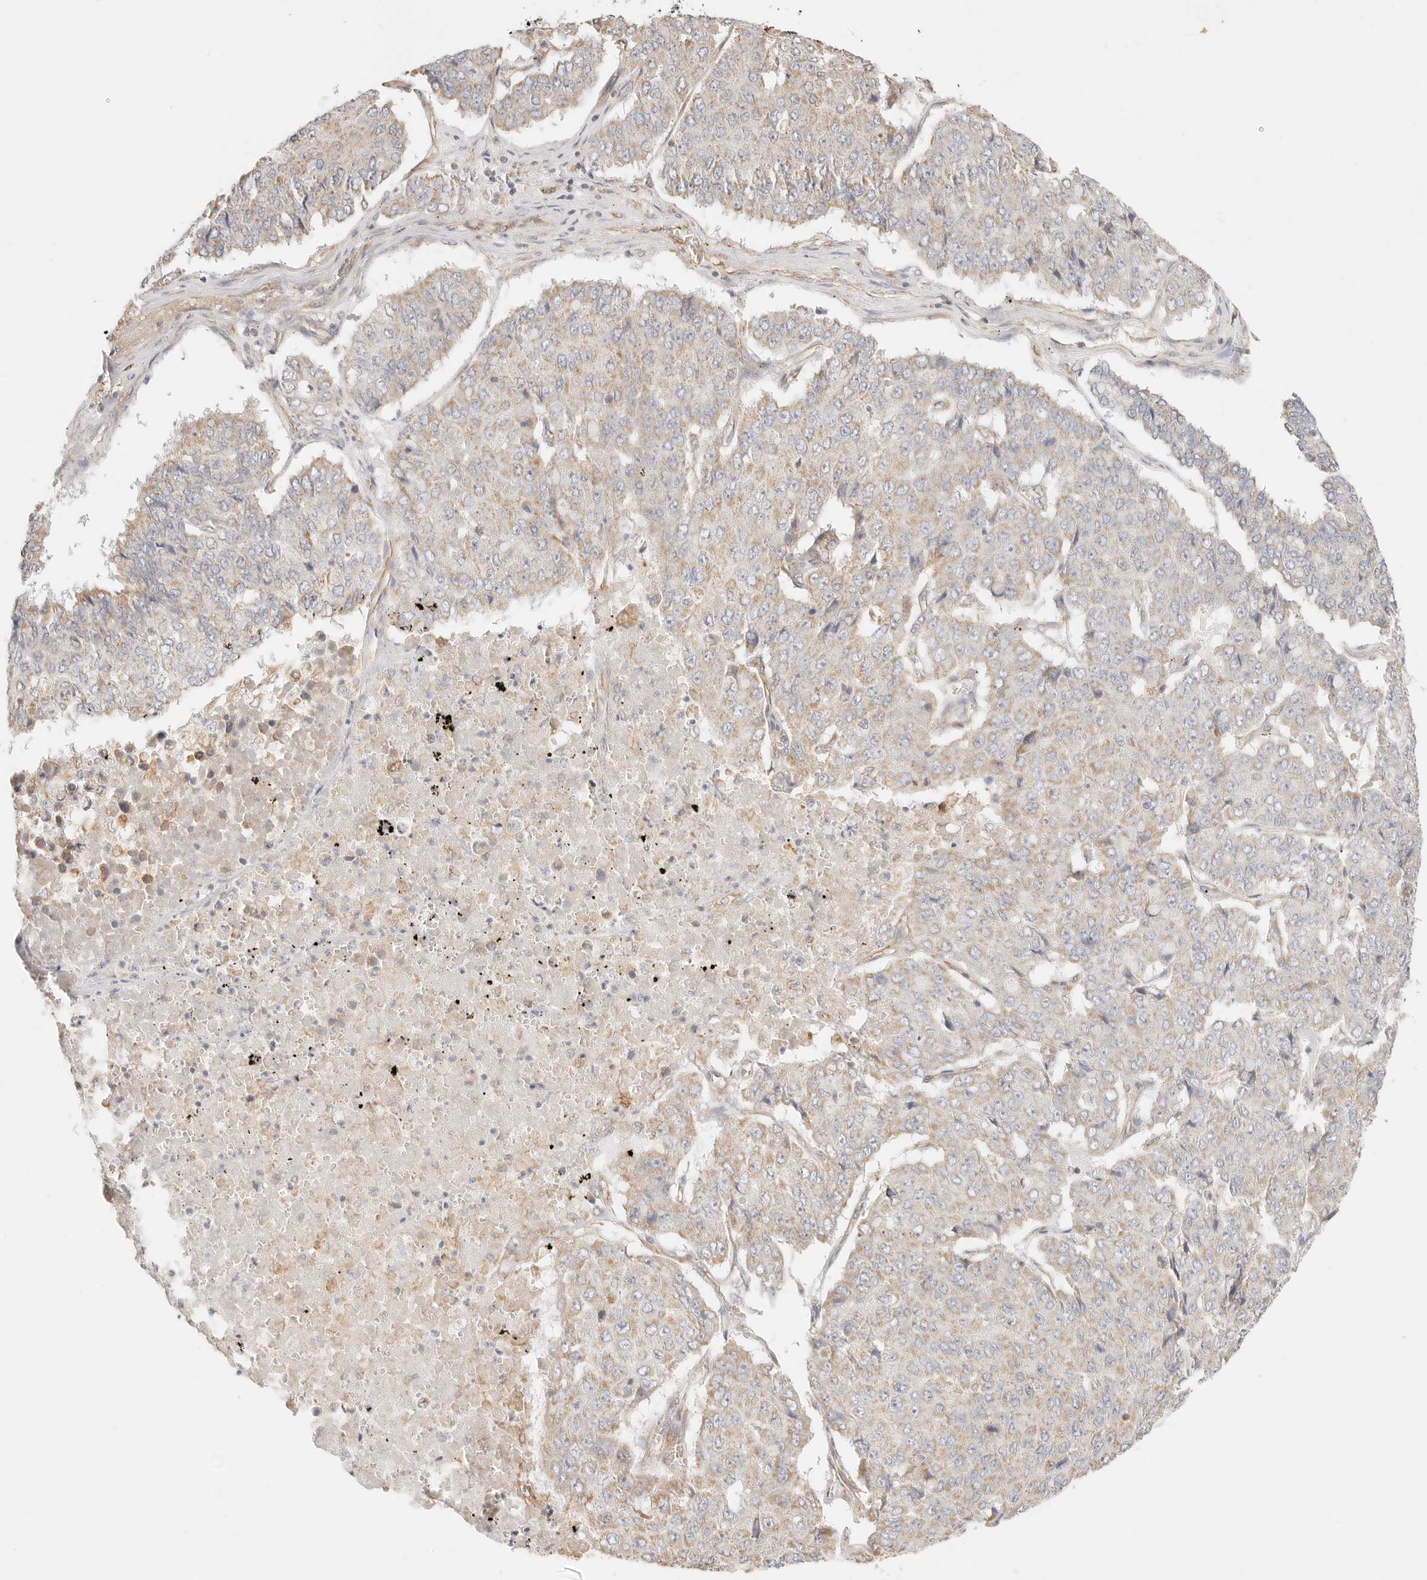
{"staining": {"intensity": "weak", "quantity": ">75%", "location": "cytoplasmic/membranous"}, "tissue": "pancreatic cancer", "cell_type": "Tumor cells", "image_type": "cancer", "snomed": [{"axis": "morphology", "description": "Adenocarcinoma, NOS"}, {"axis": "topography", "description": "Pancreas"}], "caption": "Immunohistochemical staining of adenocarcinoma (pancreatic) demonstrates weak cytoplasmic/membranous protein positivity in approximately >75% of tumor cells. The protein of interest is stained brown, and the nuclei are stained in blue (DAB IHC with brightfield microscopy, high magnification).", "gene": "ZC3H11A", "patient": {"sex": "male", "age": 50}}